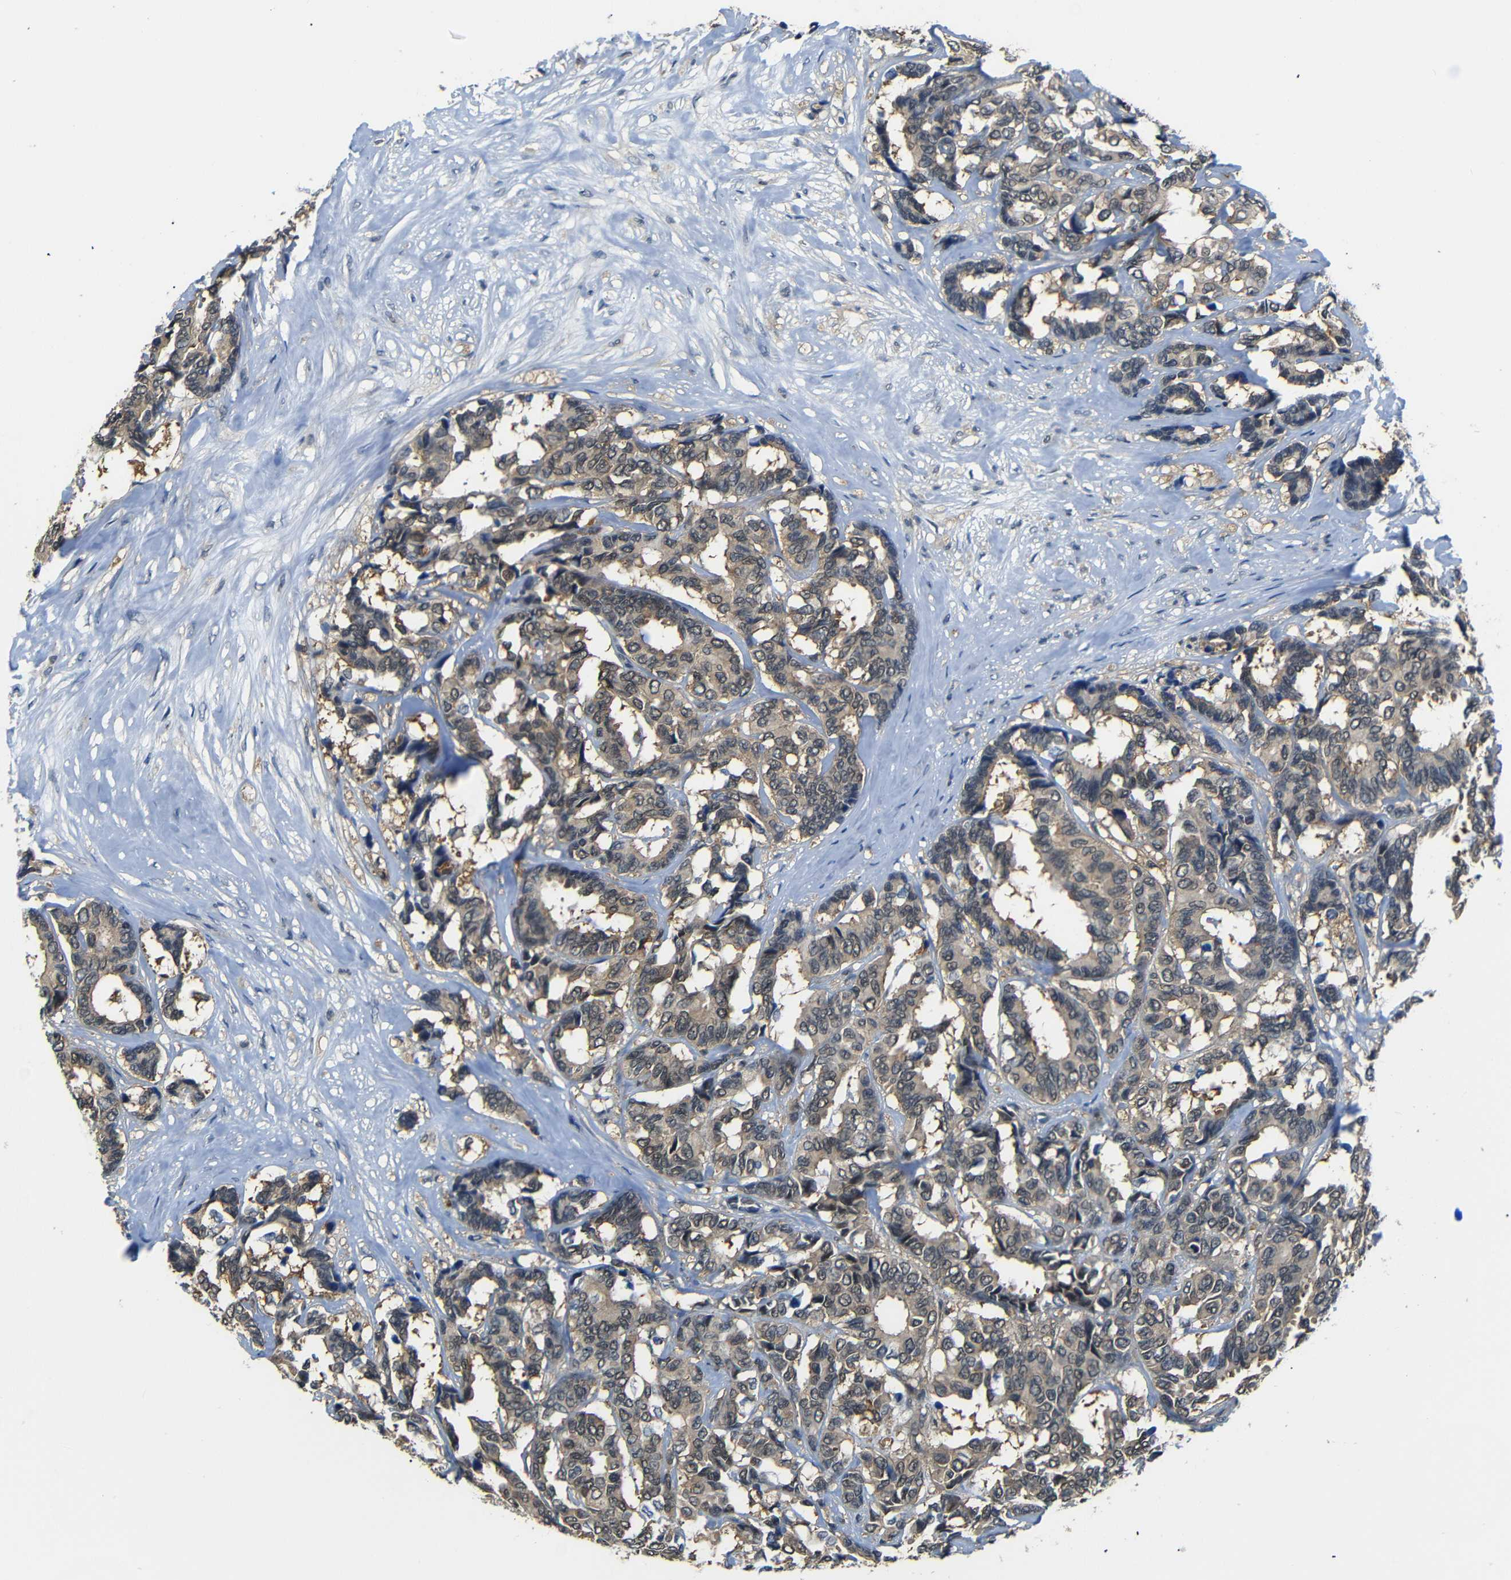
{"staining": {"intensity": "moderate", "quantity": ">75%", "location": "cytoplasmic/membranous"}, "tissue": "breast cancer", "cell_type": "Tumor cells", "image_type": "cancer", "snomed": [{"axis": "morphology", "description": "Duct carcinoma"}, {"axis": "topography", "description": "Breast"}], "caption": "High-power microscopy captured an immunohistochemistry (IHC) micrograph of breast infiltrating ductal carcinoma, revealing moderate cytoplasmic/membranous positivity in about >75% of tumor cells.", "gene": "UBXN1", "patient": {"sex": "female", "age": 87}}